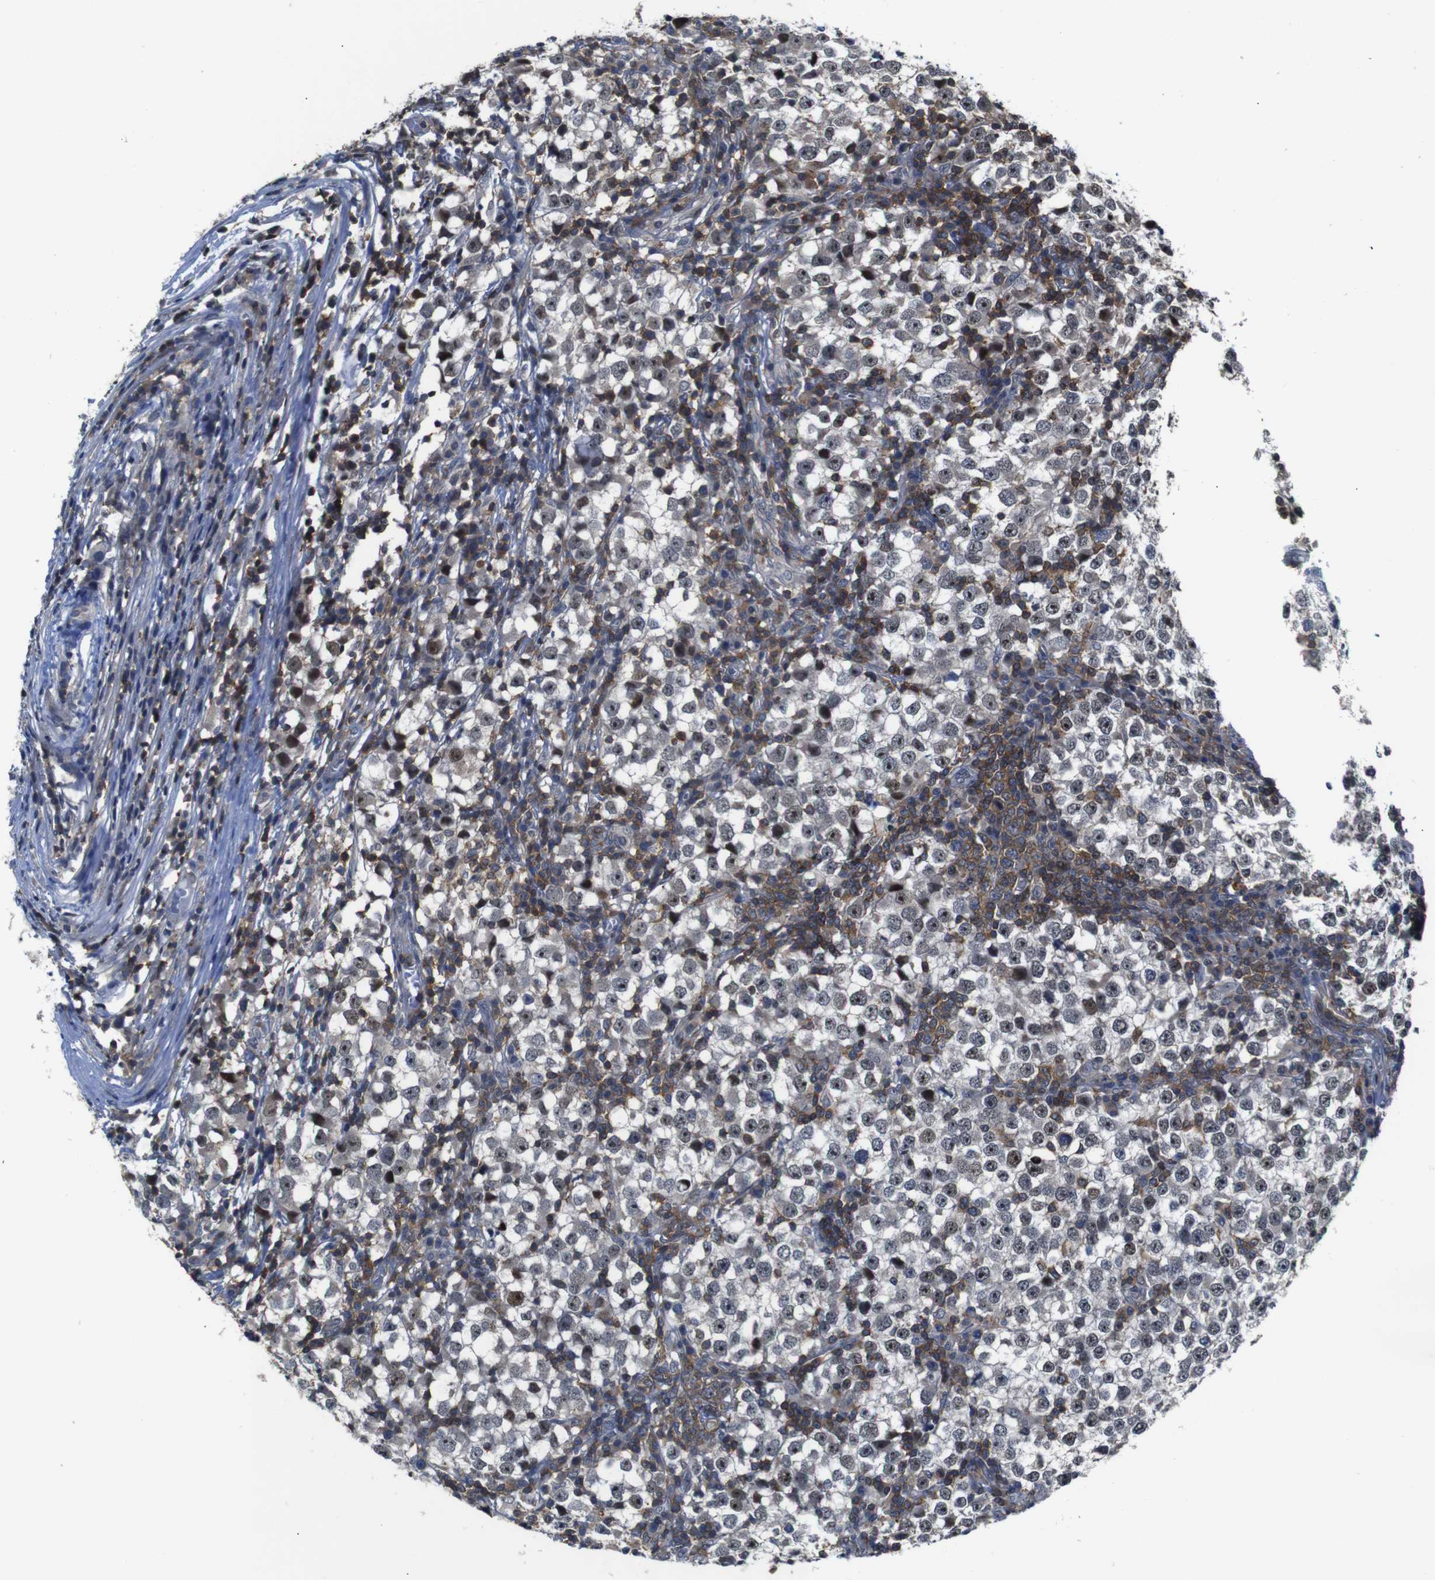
{"staining": {"intensity": "moderate", "quantity": ">75%", "location": "nuclear"}, "tissue": "testis cancer", "cell_type": "Tumor cells", "image_type": "cancer", "snomed": [{"axis": "morphology", "description": "Seminoma, NOS"}, {"axis": "topography", "description": "Testis"}], "caption": "IHC photomicrograph of human testis seminoma stained for a protein (brown), which exhibits medium levels of moderate nuclear expression in approximately >75% of tumor cells.", "gene": "BRWD3", "patient": {"sex": "male", "age": 65}}